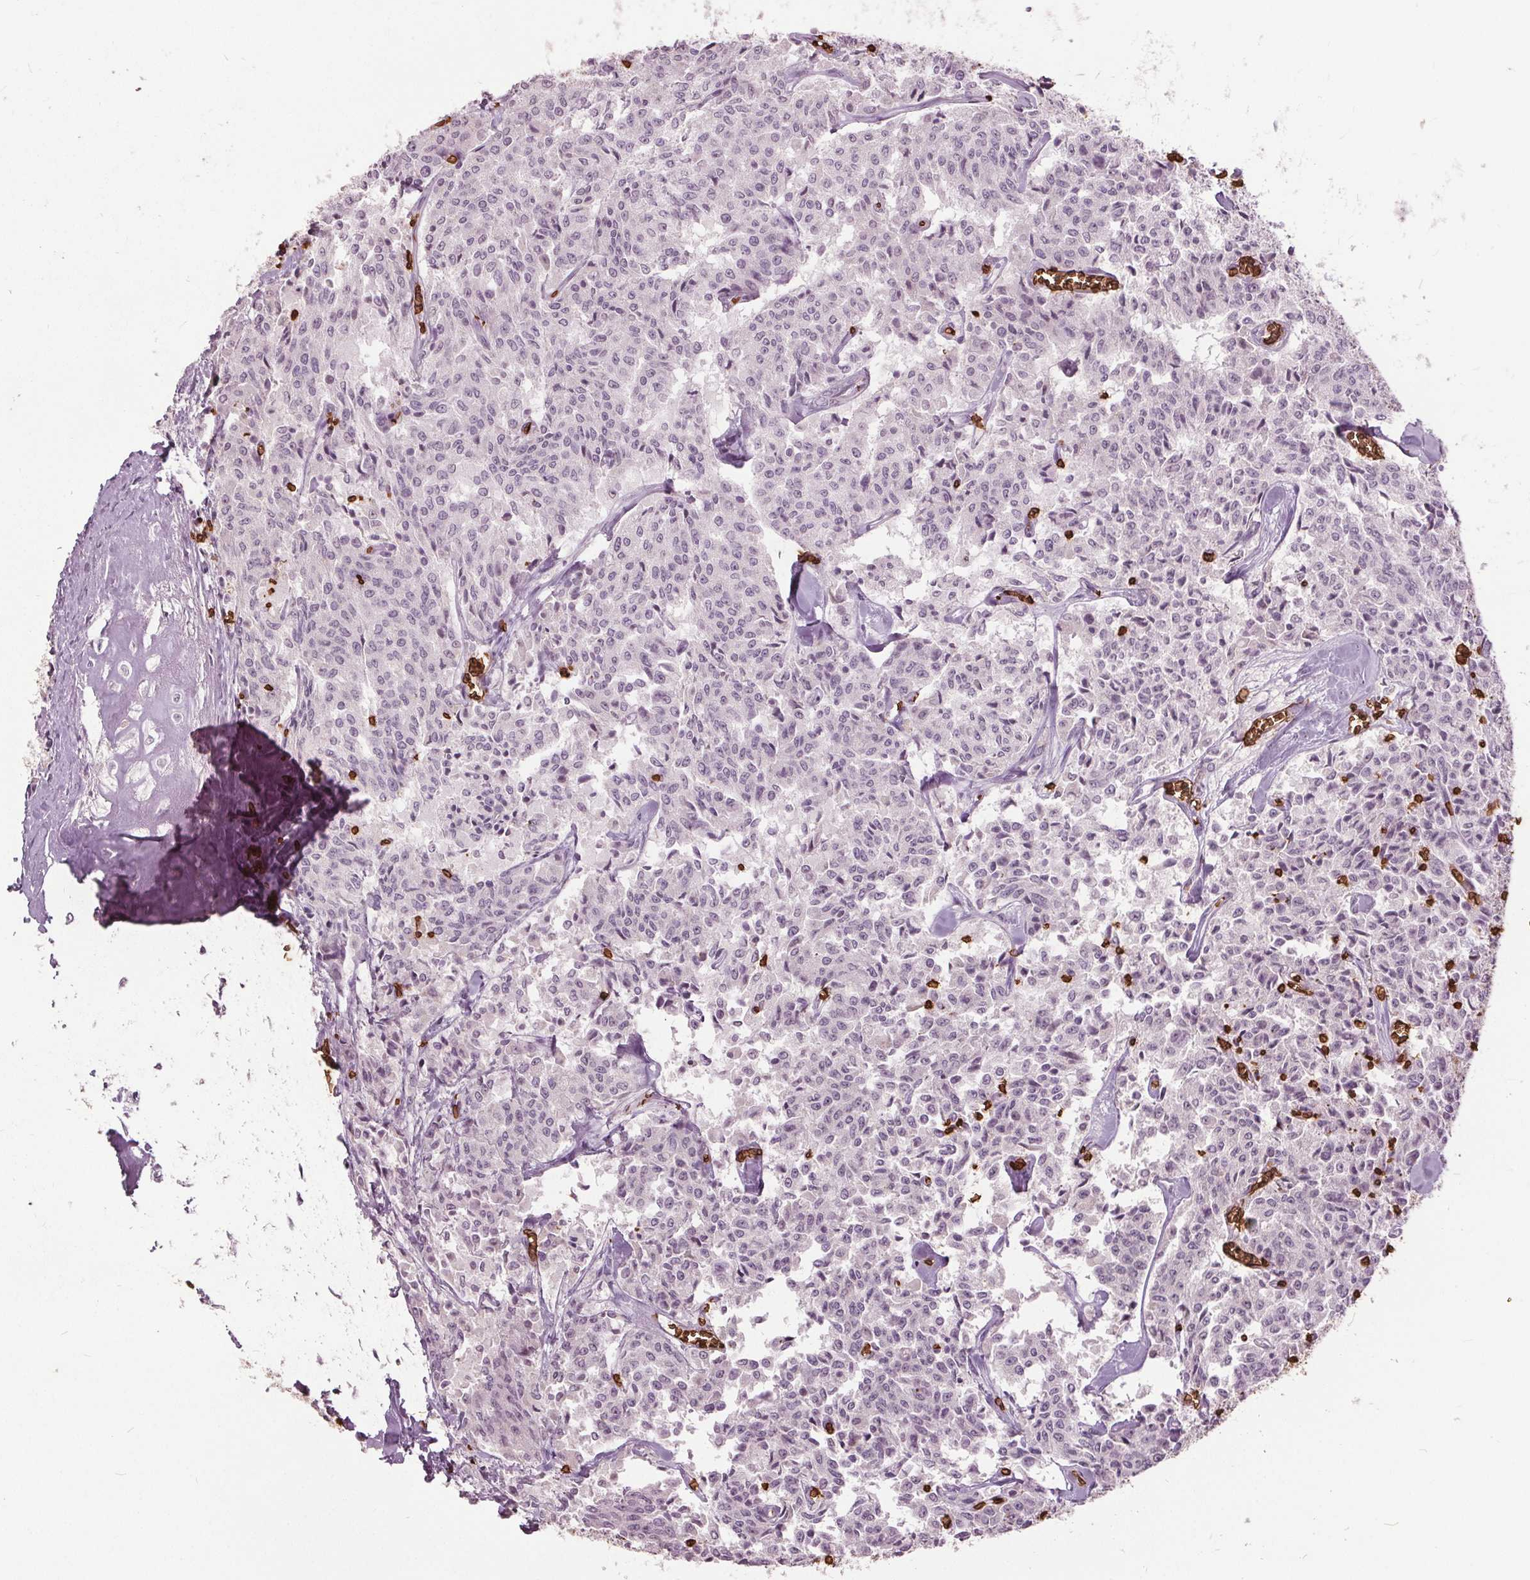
{"staining": {"intensity": "weak", "quantity": "<25%", "location": "nuclear"}, "tissue": "carcinoid", "cell_type": "Tumor cells", "image_type": "cancer", "snomed": [{"axis": "morphology", "description": "Carcinoid, malignant, NOS"}, {"axis": "topography", "description": "Lung"}], "caption": "An IHC image of malignant carcinoid is shown. There is no staining in tumor cells of malignant carcinoid.", "gene": "SLC4A1", "patient": {"sex": "male", "age": 71}}